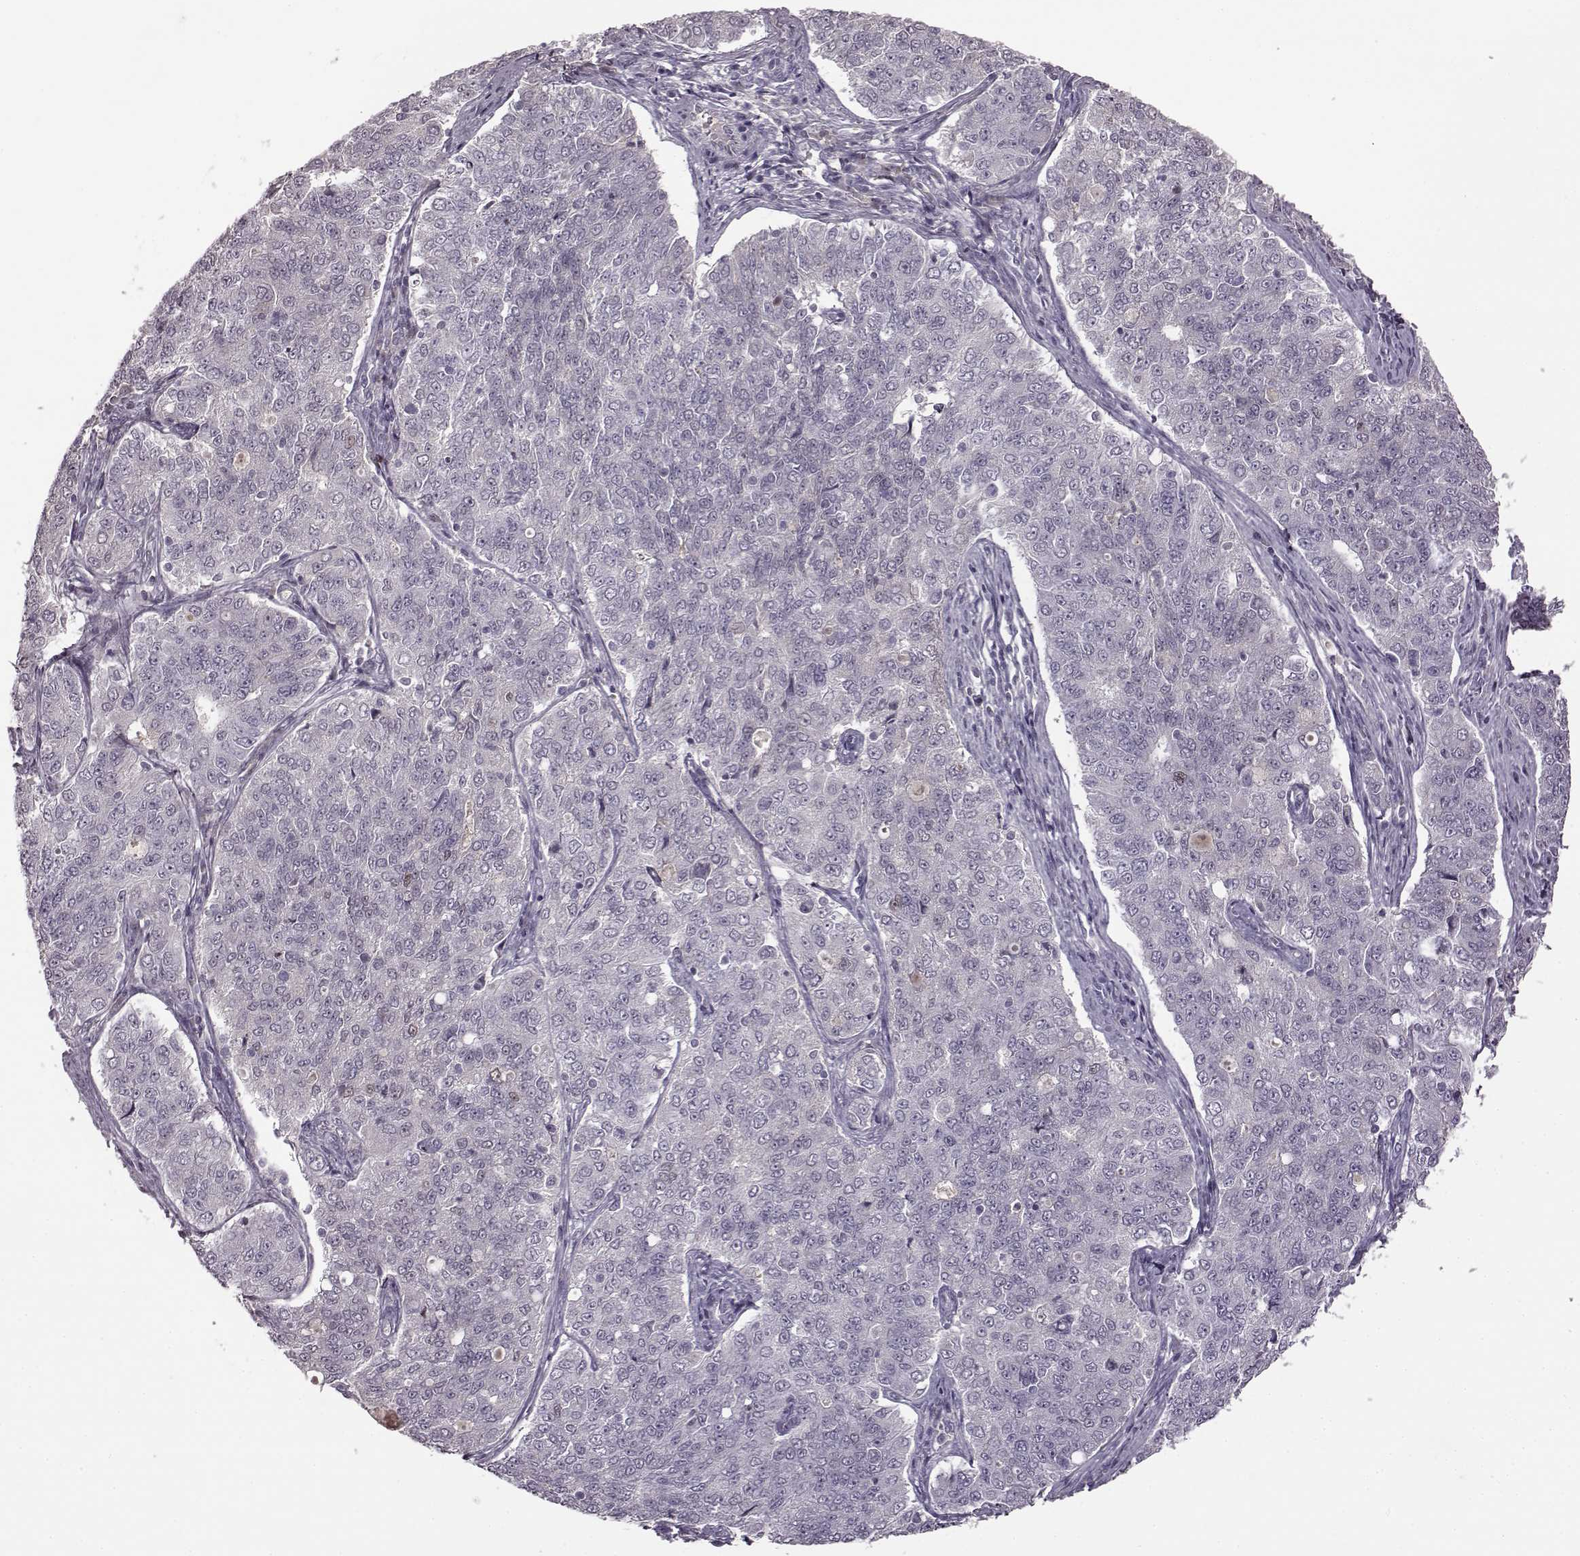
{"staining": {"intensity": "negative", "quantity": "none", "location": "none"}, "tissue": "endometrial cancer", "cell_type": "Tumor cells", "image_type": "cancer", "snomed": [{"axis": "morphology", "description": "Adenocarcinoma, NOS"}, {"axis": "topography", "description": "Endometrium"}], "caption": "Immunohistochemistry of adenocarcinoma (endometrial) displays no staining in tumor cells.", "gene": "CNGA3", "patient": {"sex": "female", "age": 43}}